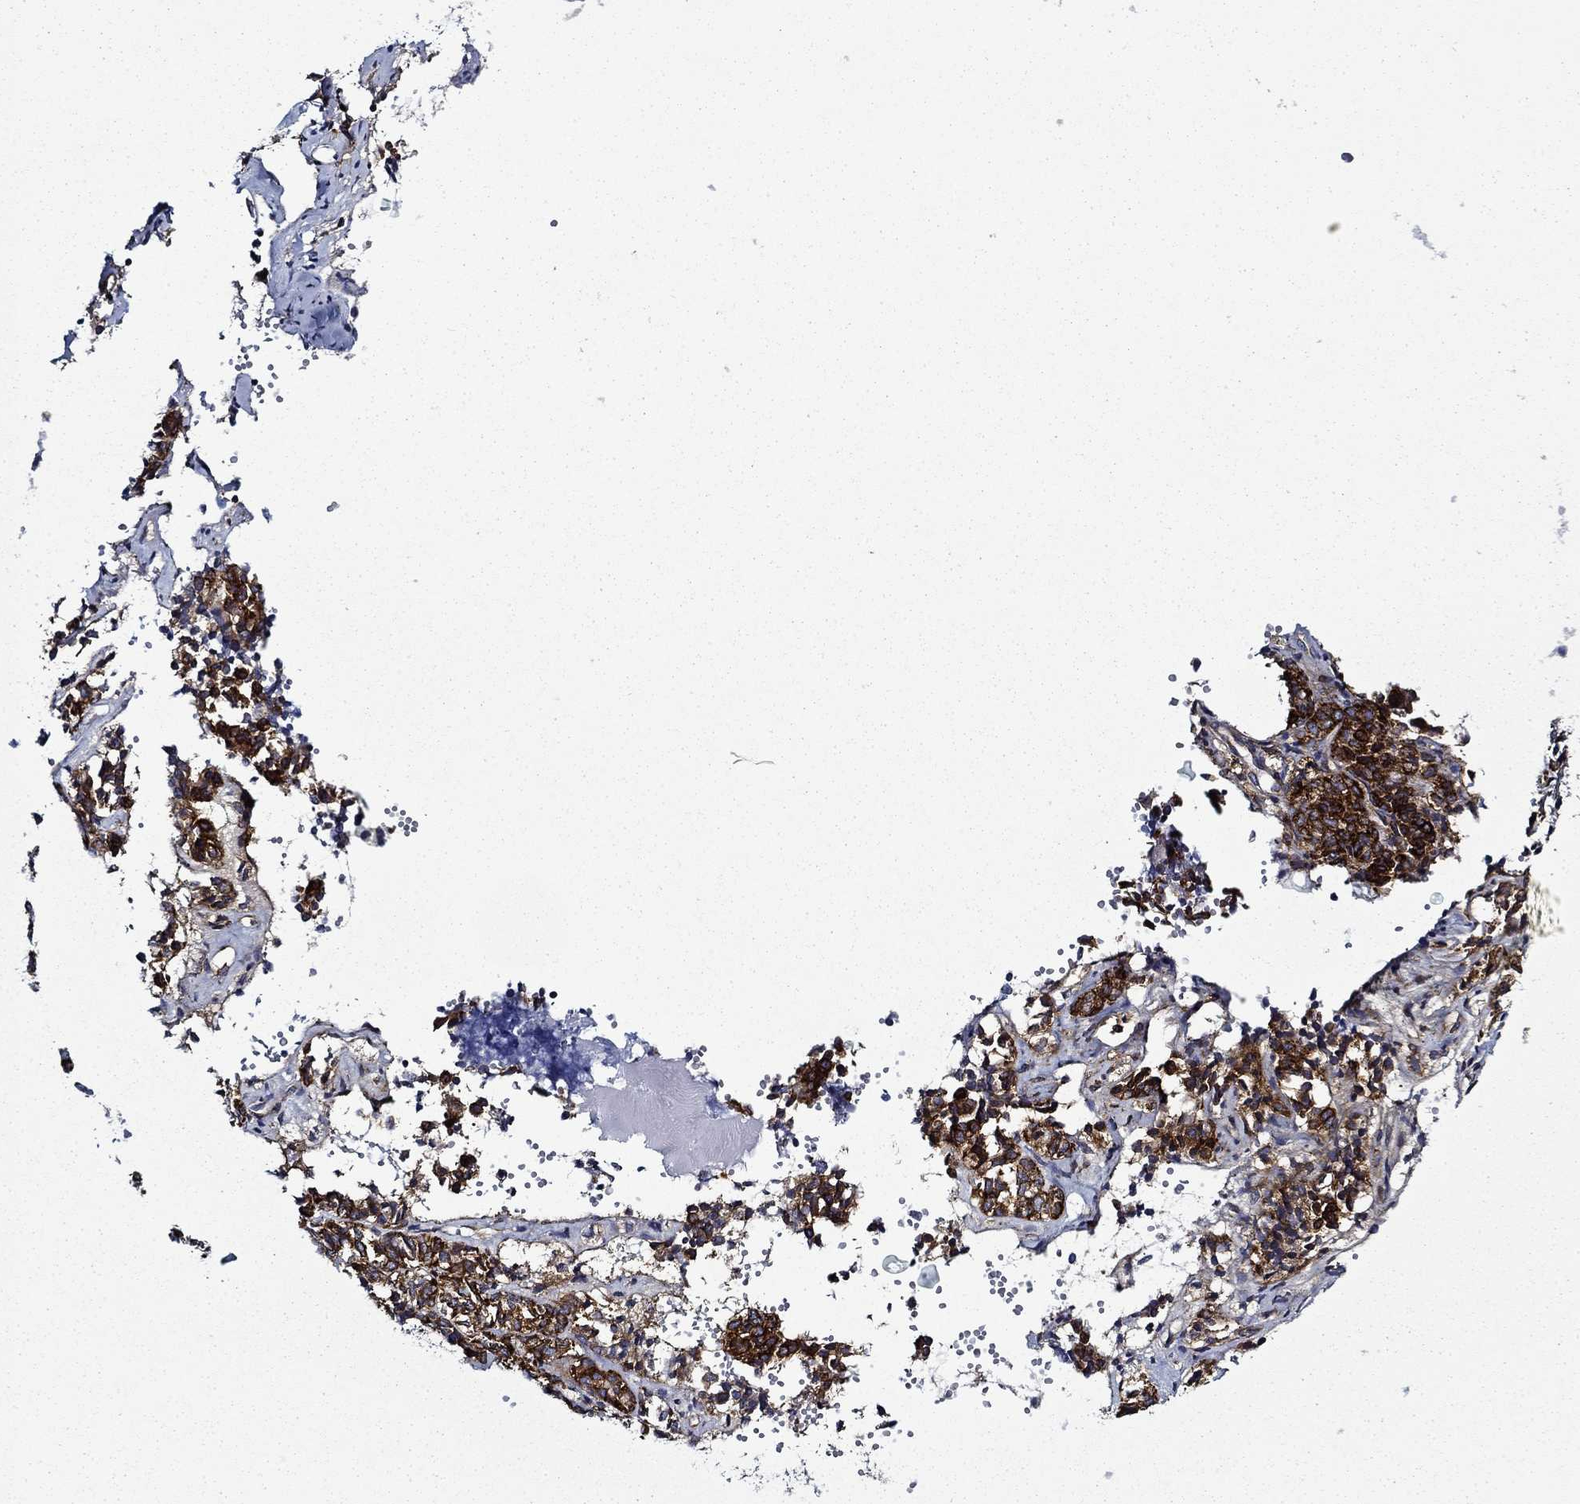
{"staining": {"intensity": "strong", "quantity": ">75%", "location": "cytoplasmic/membranous"}, "tissue": "ovarian cancer", "cell_type": "Tumor cells", "image_type": "cancer", "snomed": [{"axis": "morphology", "description": "Carcinoma, endometroid"}, {"axis": "topography", "description": "Ovary"}], "caption": "Approximately >75% of tumor cells in ovarian cancer reveal strong cytoplasmic/membranous protein staining as visualized by brown immunohistochemical staining.", "gene": "FXR1", "patient": {"sex": "female", "age": 80}}